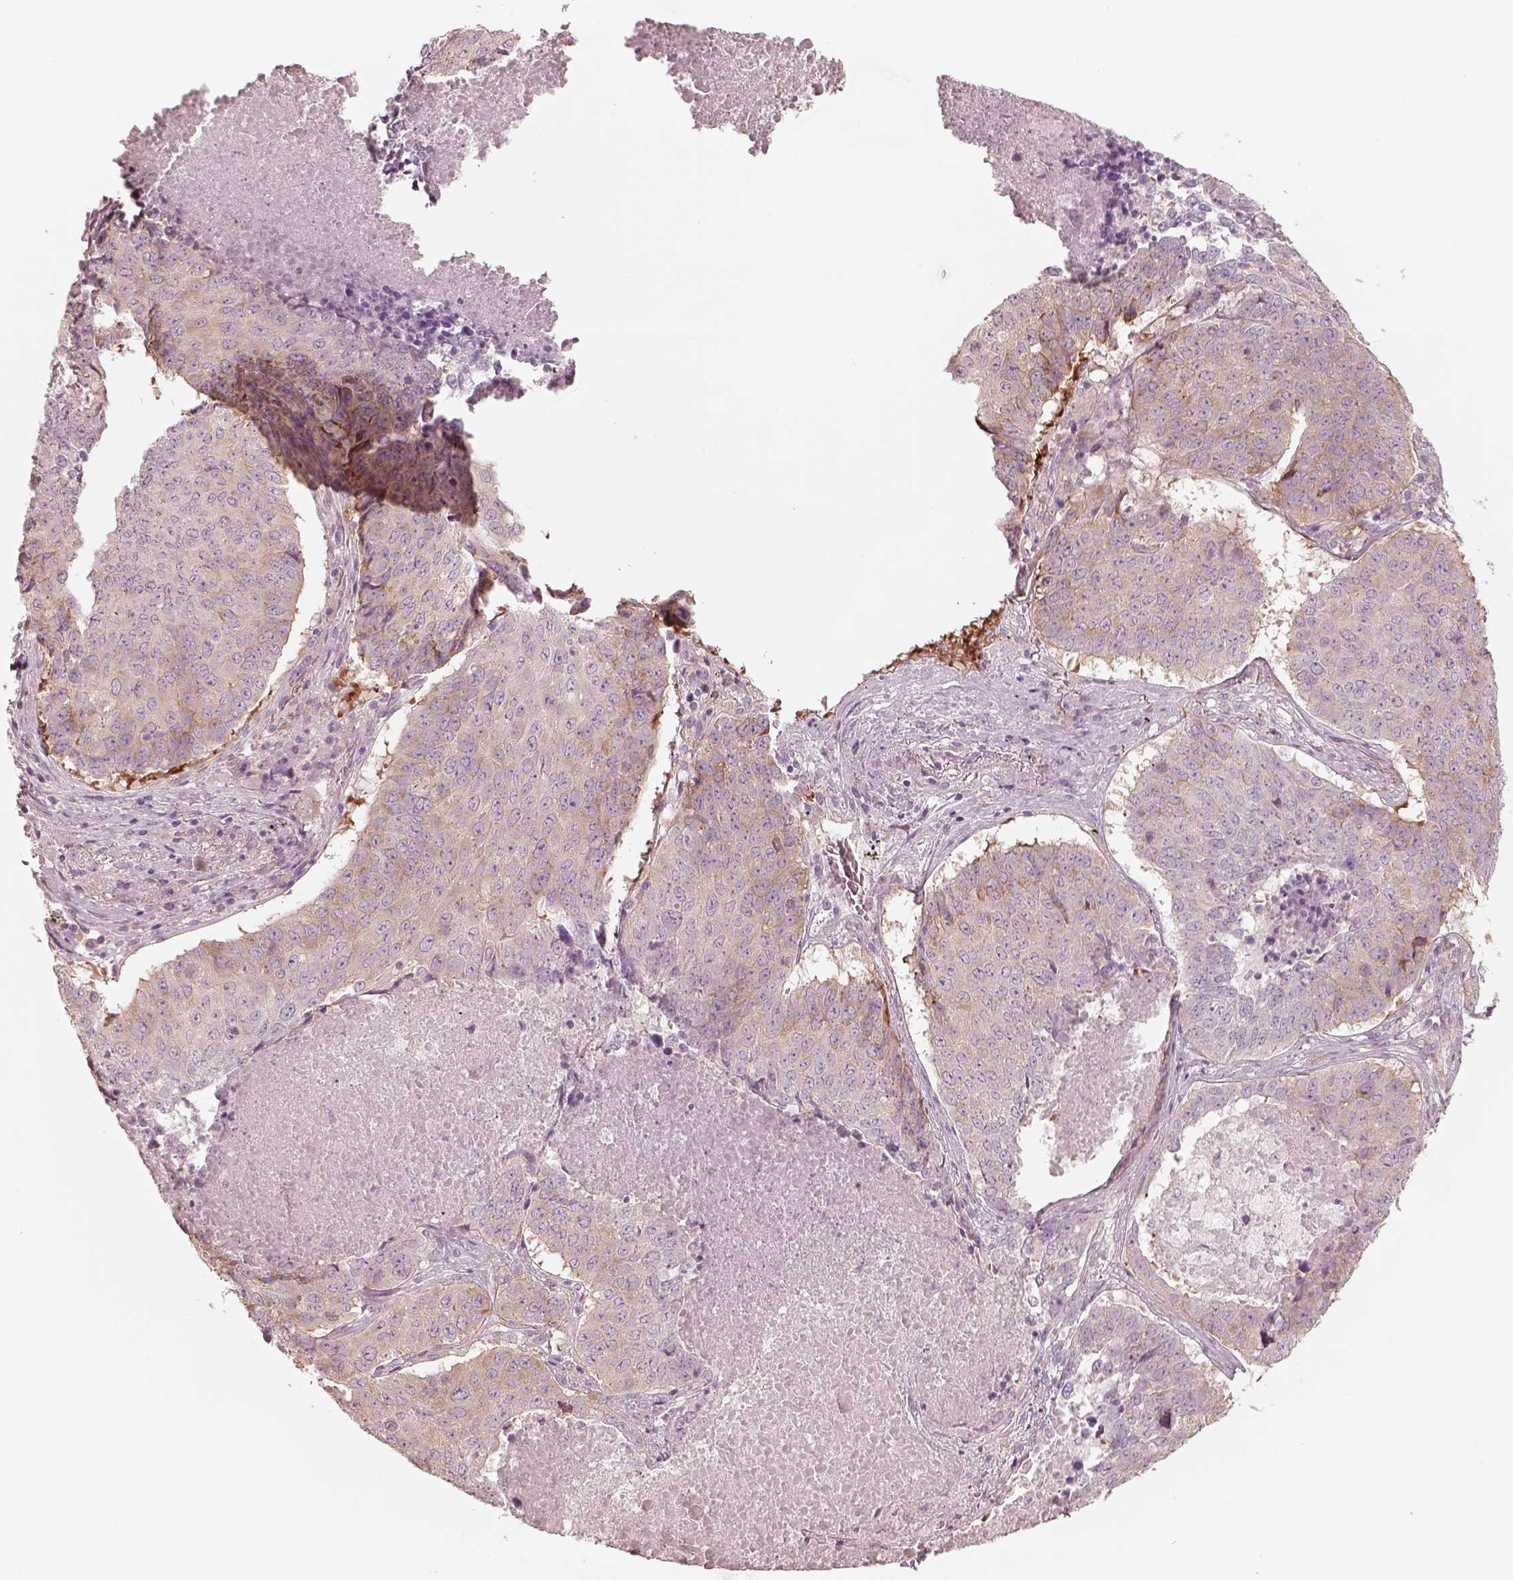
{"staining": {"intensity": "weak", "quantity": "<25%", "location": "cytoplasmic/membranous"}, "tissue": "lung cancer", "cell_type": "Tumor cells", "image_type": "cancer", "snomed": [{"axis": "morphology", "description": "Normal tissue, NOS"}, {"axis": "morphology", "description": "Squamous cell carcinoma, NOS"}, {"axis": "topography", "description": "Bronchus"}, {"axis": "topography", "description": "Lung"}], "caption": "The IHC micrograph has no significant positivity in tumor cells of lung squamous cell carcinoma tissue. The staining was performed using DAB to visualize the protein expression in brown, while the nuclei were stained in blue with hematoxylin (Magnification: 20x).", "gene": "RAB3C", "patient": {"sex": "male", "age": 64}}